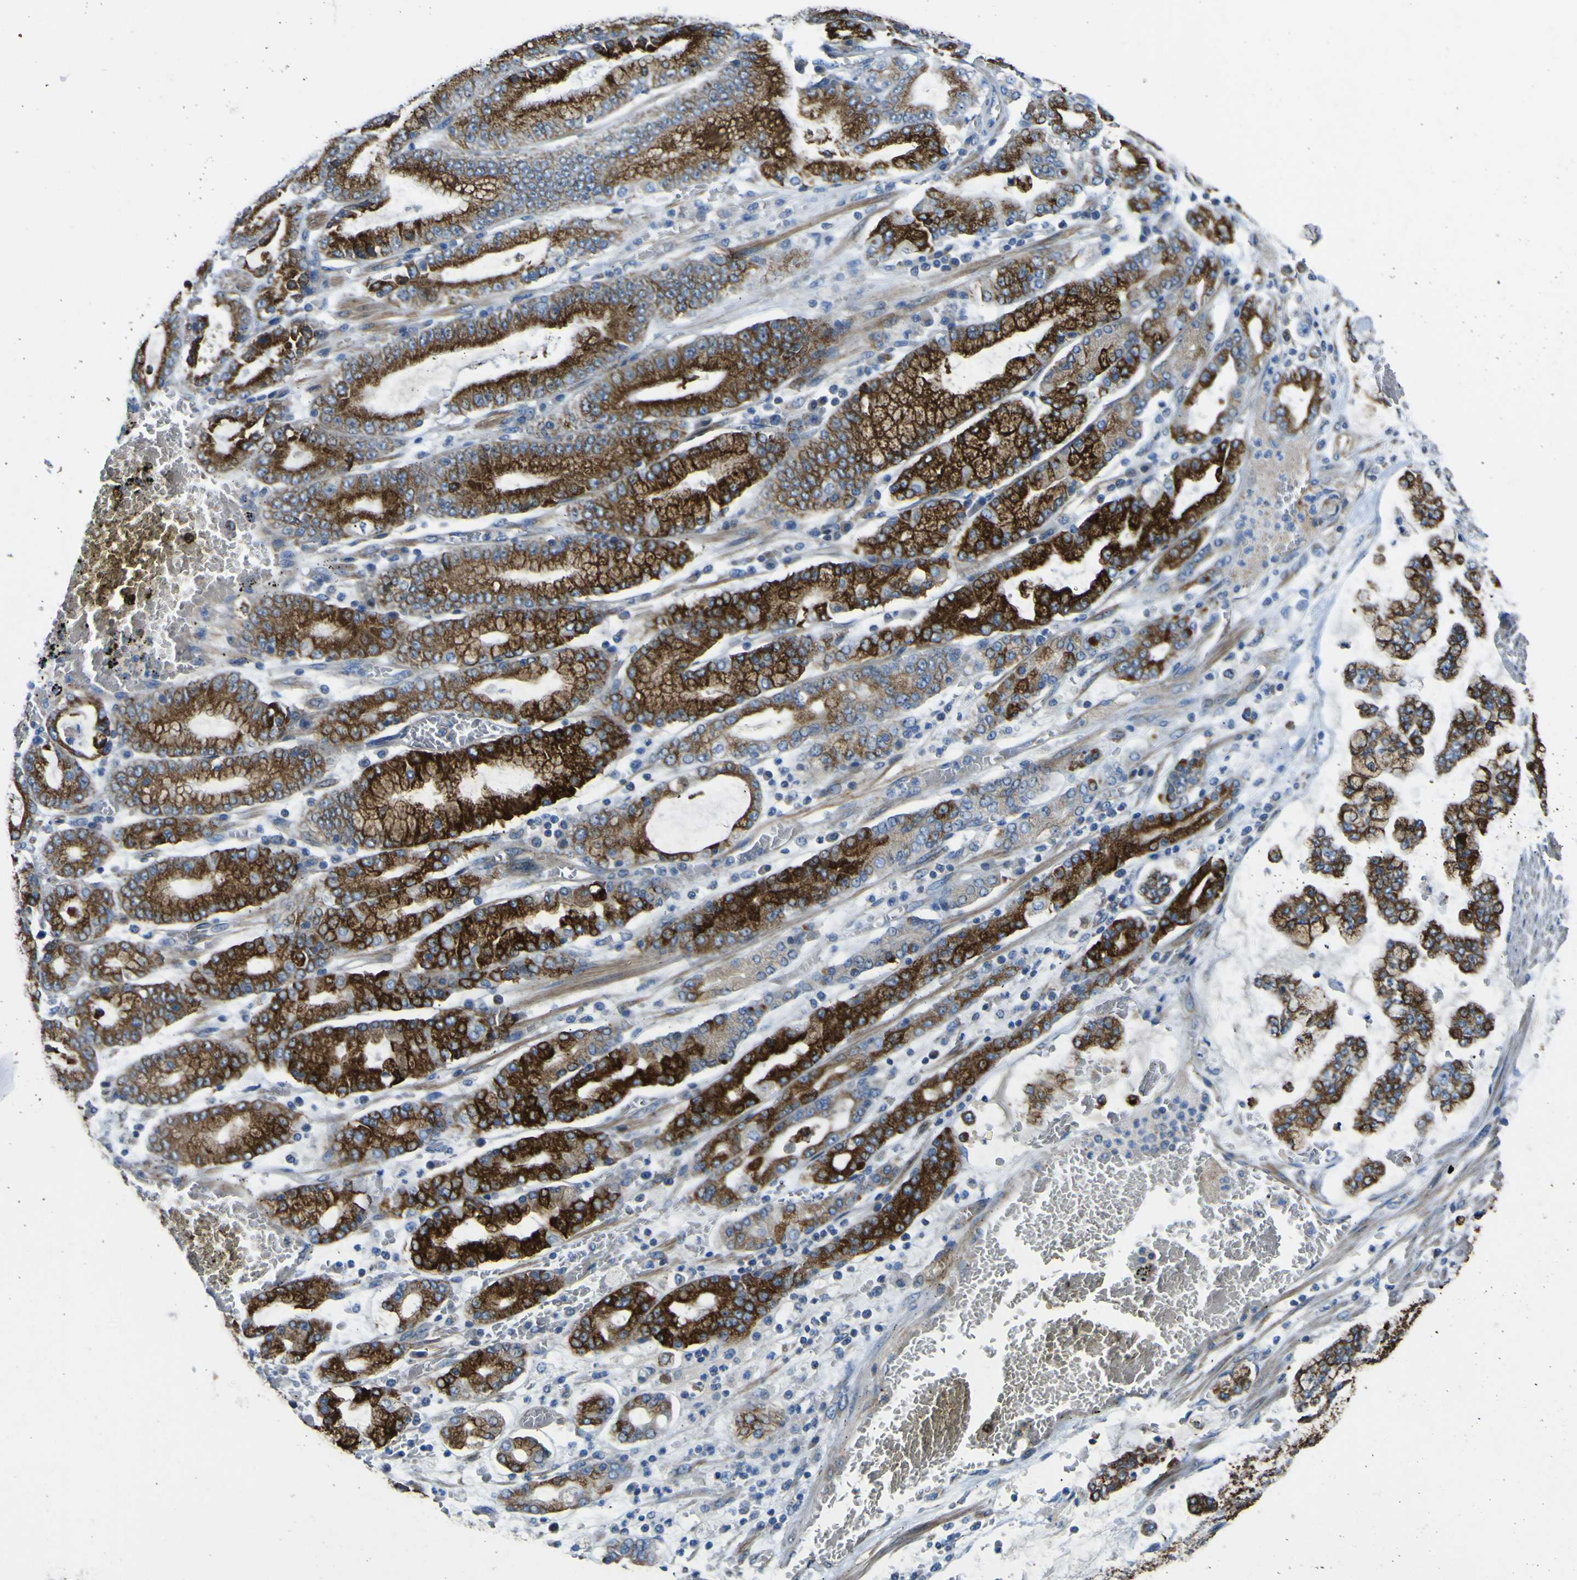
{"staining": {"intensity": "strong", "quantity": ">75%", "location": "cytoplasmic/membranous"}, "tissue": "stomach cancer", "cell_type": "Tumor cells", "image_type": "cancer", "snomed": [{"axis": "morphology", "description": "Normal tissue, NOS"}, {"axis": "morphology", "description": "Adenocarcinoma, NOS"}, {"axis": "topography", "description": "Stomach, upper"}, {"axis": "topography", "description": "Stomach"}], "caption": "Adenocarcinoma (stomach) stained with DAB (3,3'-diaminobenzidine) immunohistochemistry exhibits high levels of strong cytoplasmic/membranous positivity in about >75% of tumor cells.", "gene": "ALDH18A1", "patient": {"sex": "male", "age": 76}}